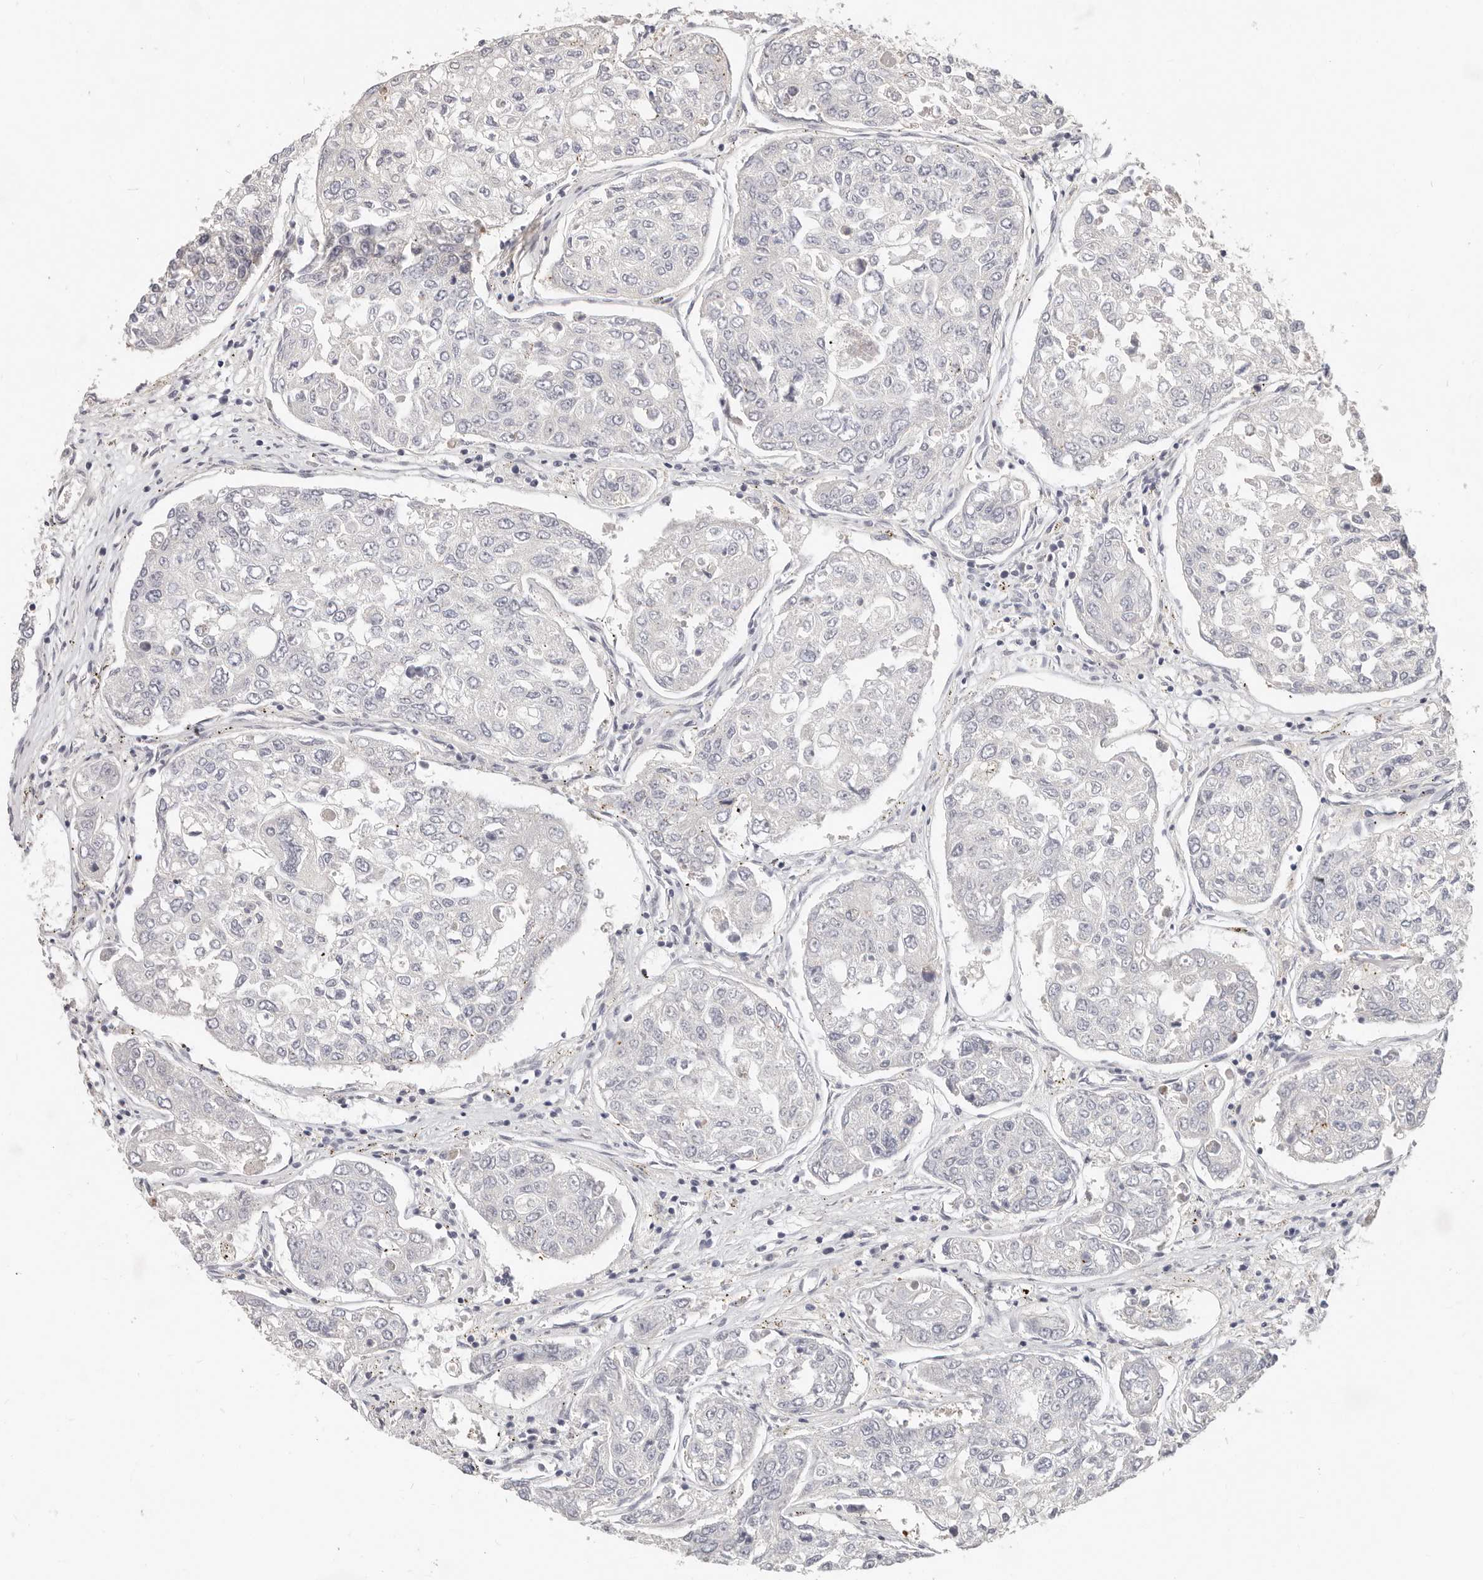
{"staining": {"intensity": "negative", "quantity": "none", "location": "none"}, "tissue": "urothelial cancer", "cell_type": "Tumor cells", "image_type": "cancer", "snomed": [{"axis": "morphology", "description": "Urothelial carcinoma, High grade"}, {"axis": "topography", "description": "Lymph node"}, {"axis": "topography", "description": "Urinary bladder"}], "caption": "Human urothelial carcinoma (high-grade) stained for a protein using IHC shows no positivity in tumor cells.", "gene": "ZRANB1", "patient": {"sex": "male", "age": 51}}